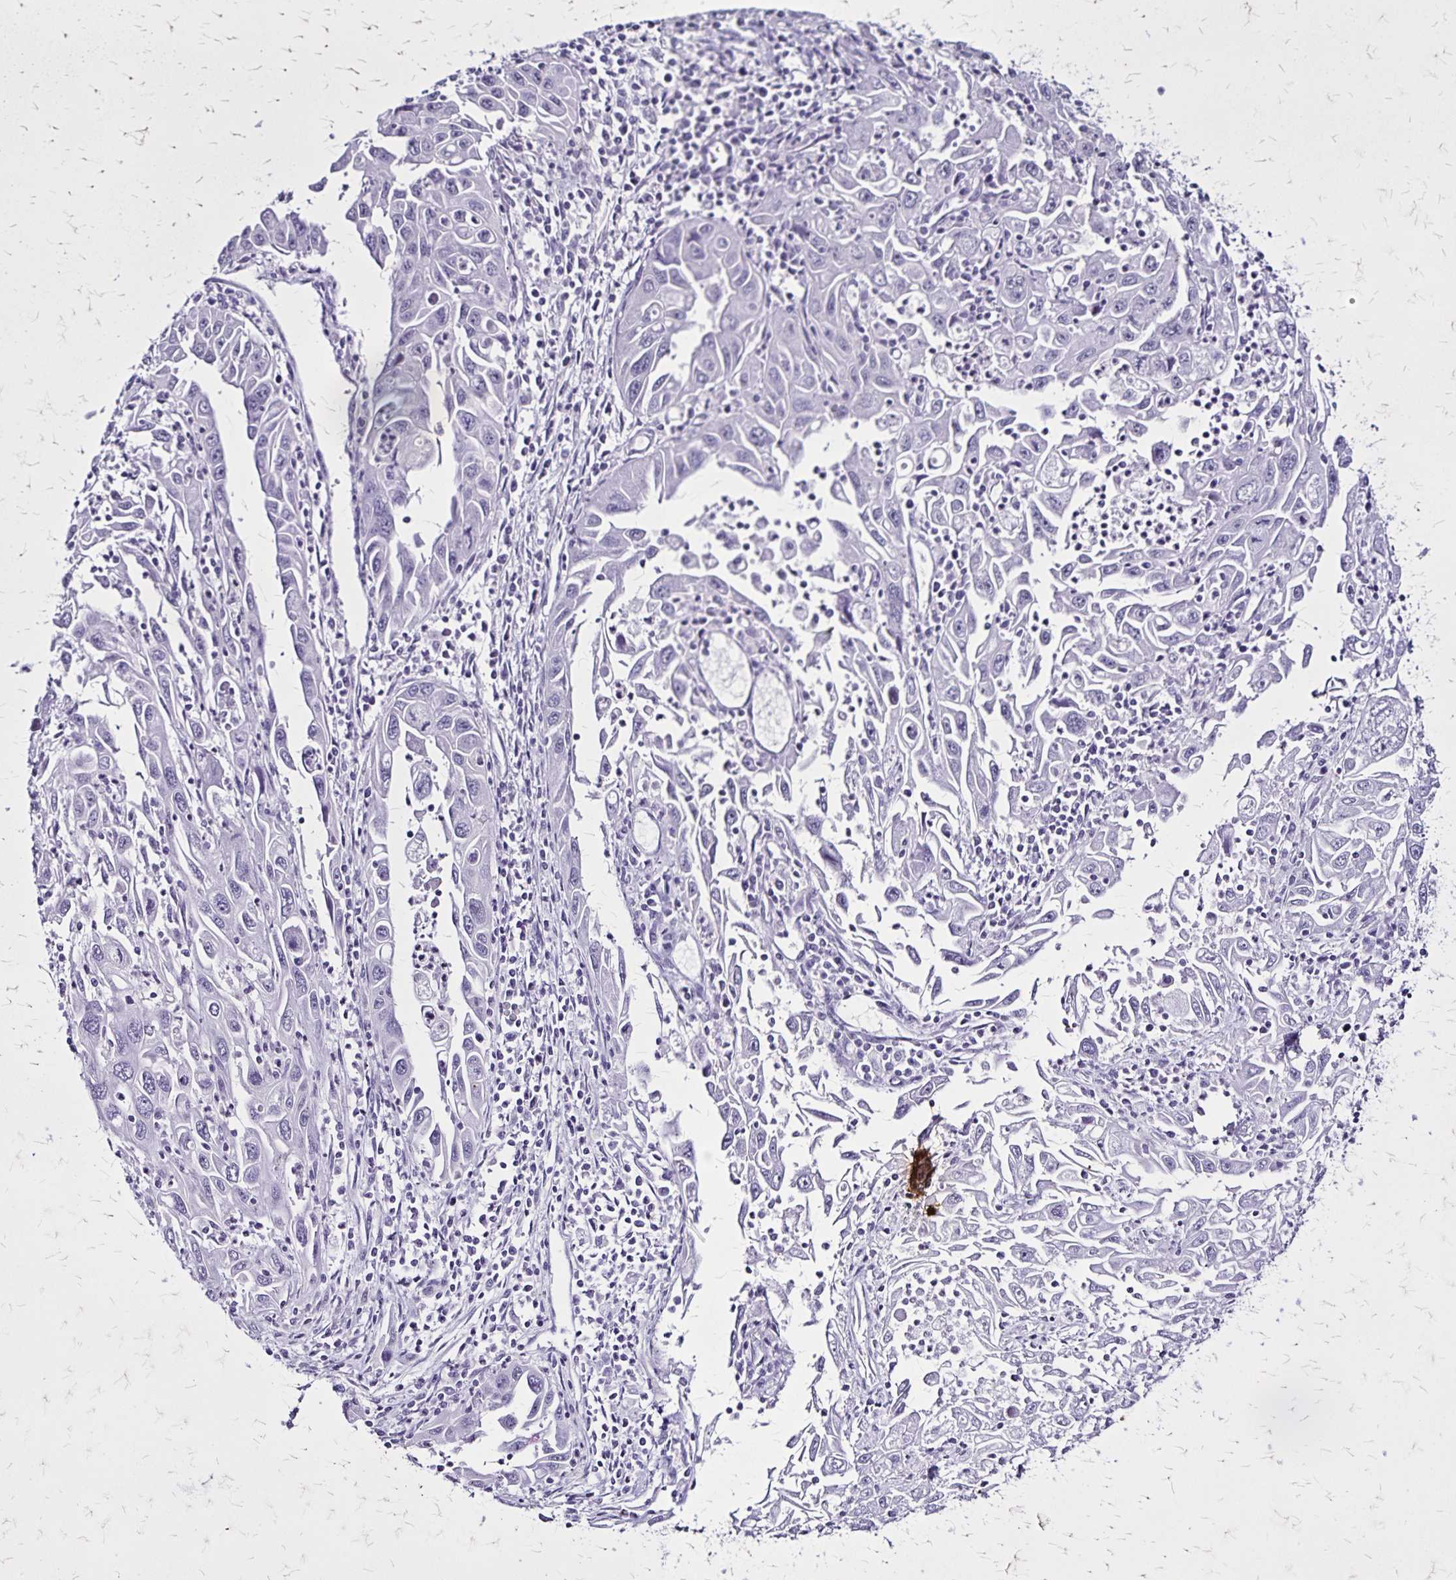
{"staining": {"intensity": "negative", "quantity": "none", "location": "none"}, "tissue": "endometrial cancer", "cell_type": "Tumor cells", "image_type": "cancer", "snomed": [{"axis": "morphology", "description": "Adenocarcinoma, NOS"}, {"axis": "topography", "description": "Uterus"}], "caption": "Adenocarcinoma (endometrial) was stained to show a protein in brown. There is no significant staining in tumor cells.", "gene": "KRT2", "patient": {"sex": "female", "age": 62}}